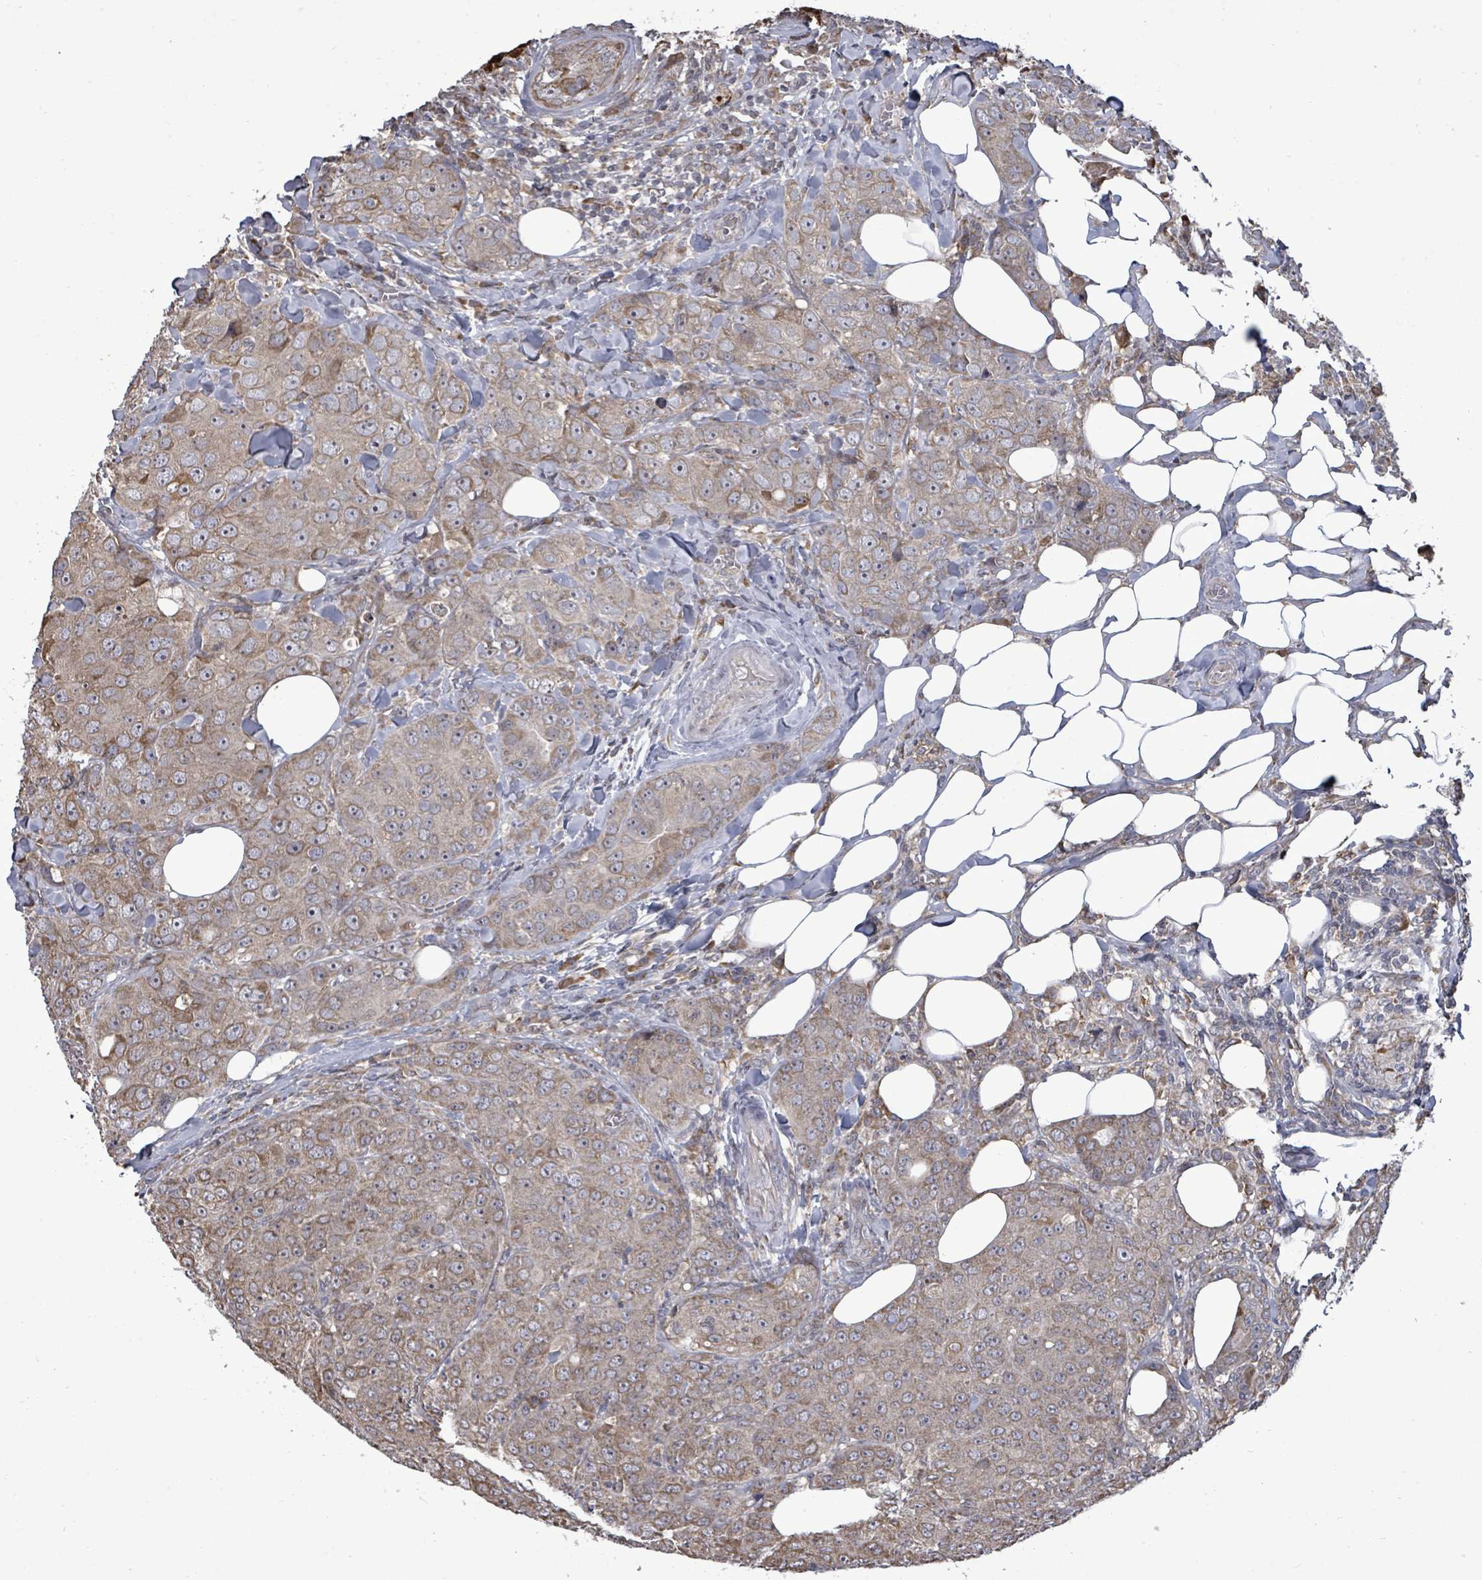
{"staining": {"intensity": "weak", "quantity": ">75%", "location": "cytoplasmic/membranous"}, "tissue": "breast cancer", "cell_type": "Tumor cells", "image_type": "cancer", "snomed": [{"axis": "morphology", "description": "Duct carcinoma"}, {"axis": "topography", "description": "Breast"}], "caption": "Brown immunohistochemical staining in breast cancer shows weak cytoplasmic/membranous expression in approximately >75% of tumor cells.", "gene": "POMGNT2", "patient": {"sex": "female", "age": 43}}